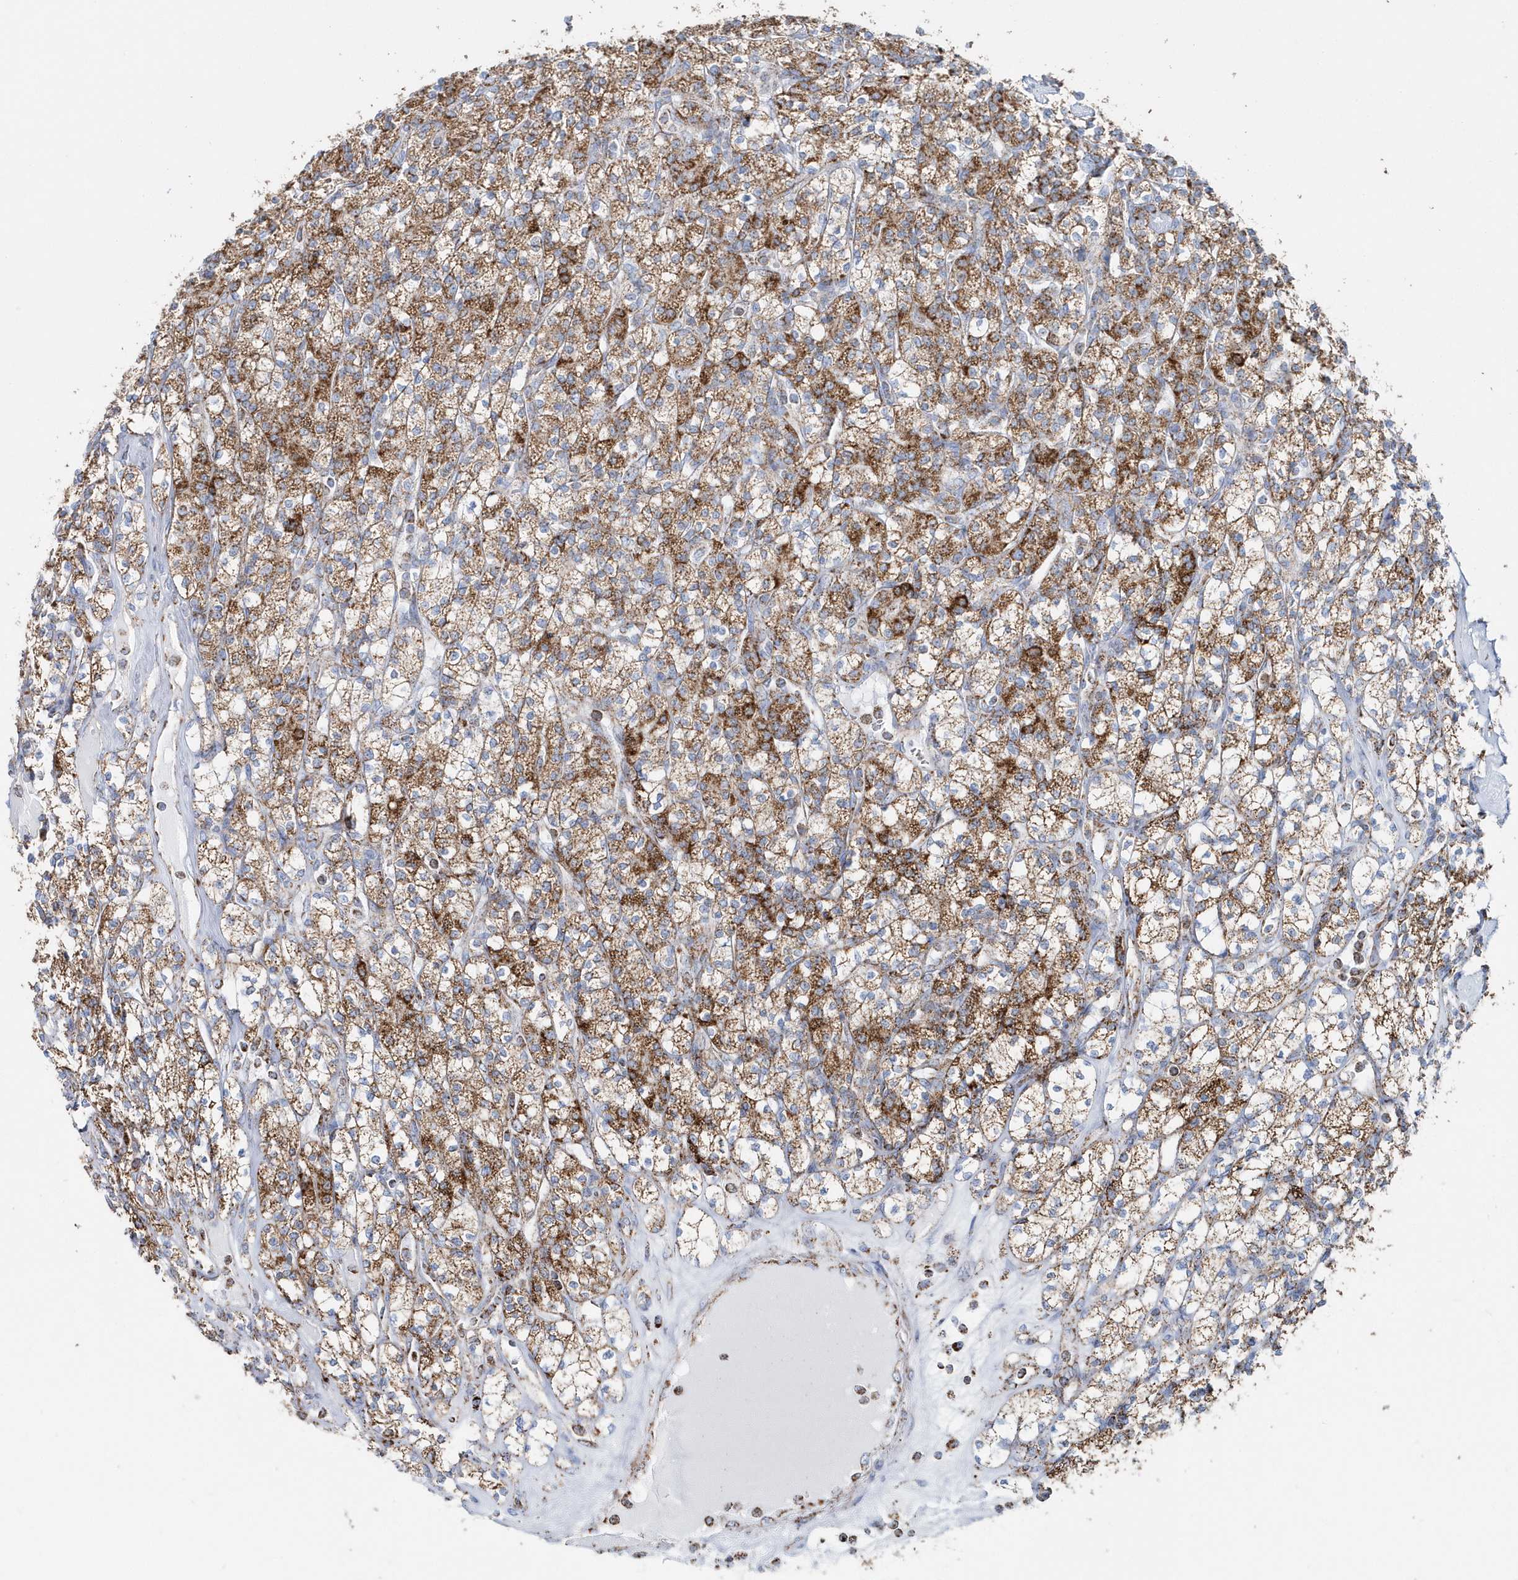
{"staining": {"intensity": "moderate", "quantity": ">75%", "location": "cytoplasmic/membranous"}, "tissue": "renal cancer", "cell_type": "Tumor cells", "image_type": "cancer", "snomed": [{"axis": "morphology", "description": "Adenocarcinoma, NOS"}, {"axis": "topography", "description": "Kidney"}], "caption": "A high-resolution micrograph shows IHC staining of adenocarcinoma (renal), which reveals moderate cytoplasmic/membranous staining in about >75% of tumor cells.", "gene": "TMCO6", "patient": {"sex": "male", "age": 77}}